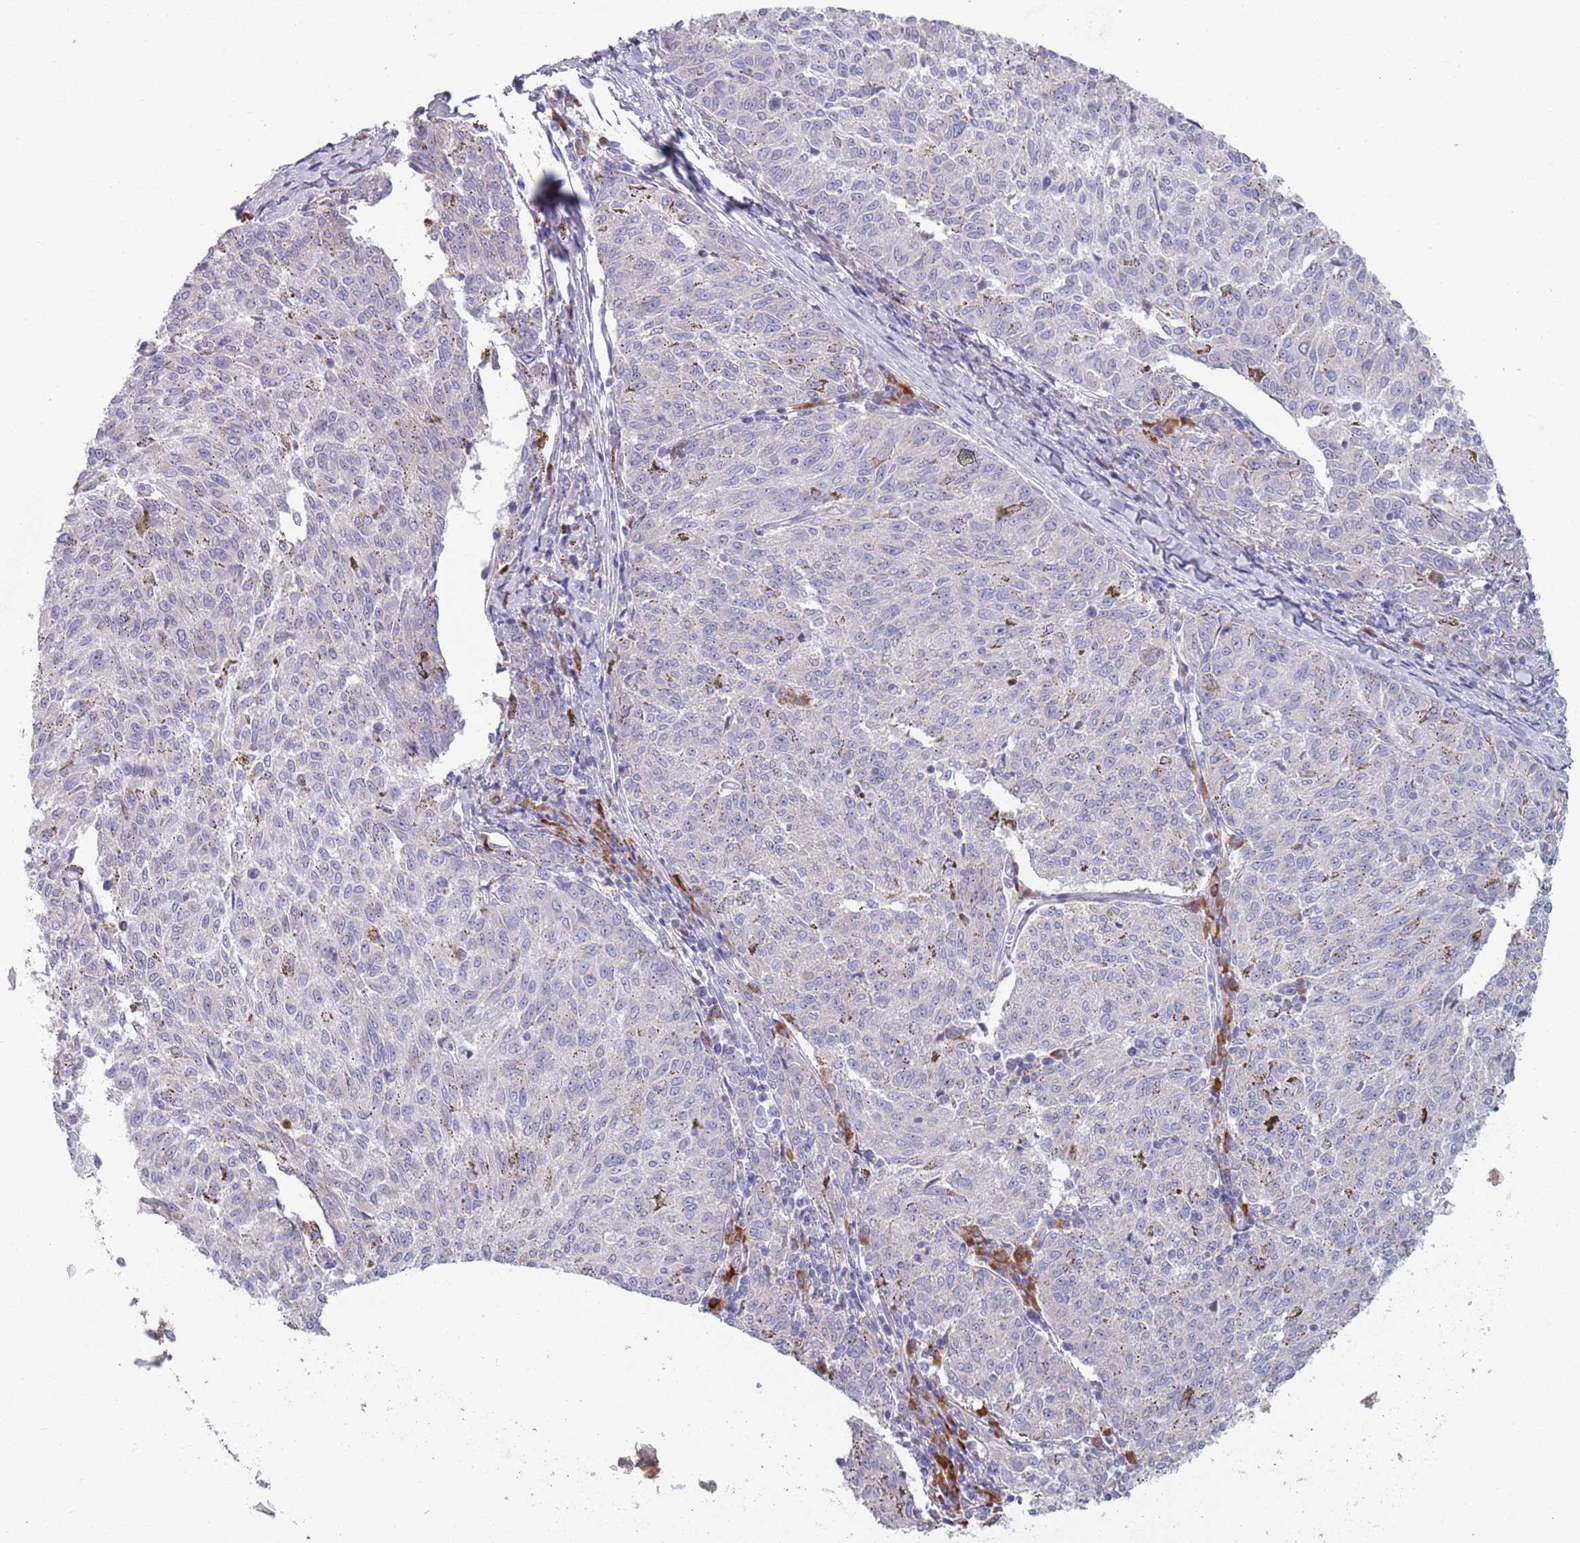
{"staining": {"intensity": "negative", "quantity": "none", "location": "none"}, "tissue": "melanoma", "cell_type": "Tumor cells", "image_type": "cancer", "snomed": [{"axis": "morphology", "description": "Malignant melanoma, NOS"}, {"axis": "topography", "description": "Skin"}], "caption": "Melanoma was stained to show a protein in brown. There is no significant positivity in tumor cells.", "gene": "LTB", "patient": {"sex": "female", "age": 72}}